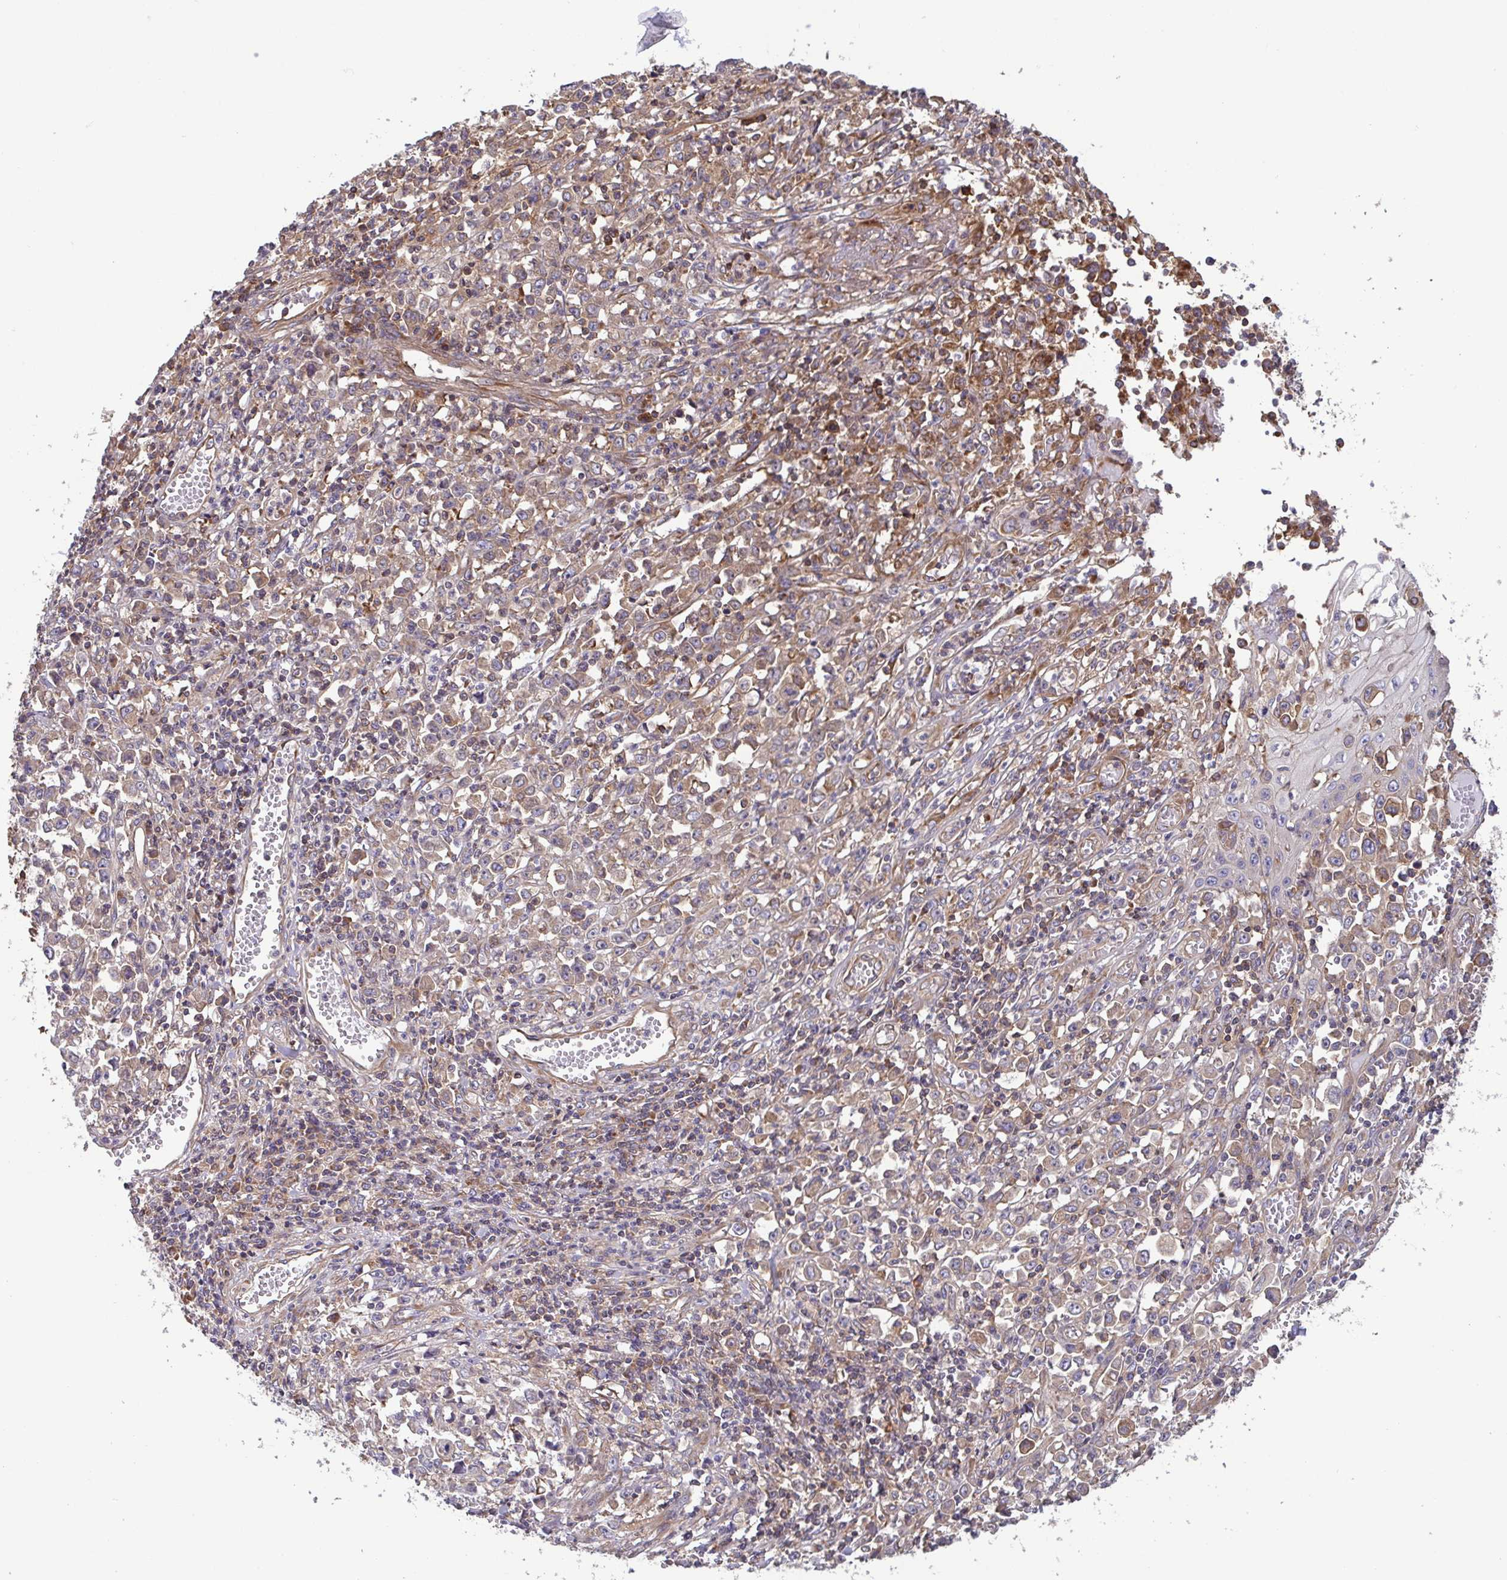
{"staining": {"intensity": "moderate", "quantity": "25%-75%", "location": "cytoplasmic/membranous"}, "tissue": "stomach cancer", "cell_type": "Tumor cells", "image_type": "cancer", "snomed": [{"axis": "morphology", "description": "Adenocarcinoma, NOS"}, {"axis": "topography", "description": "Stomach, upper"}], "caption": "Protein staining of stomach cancer tissue reveals moderate cytoplasmic/membranous expression in about 25%-75% of tumor cells.", "gene": "LMF2", "patient": {"sex": "male", "age": 70}}